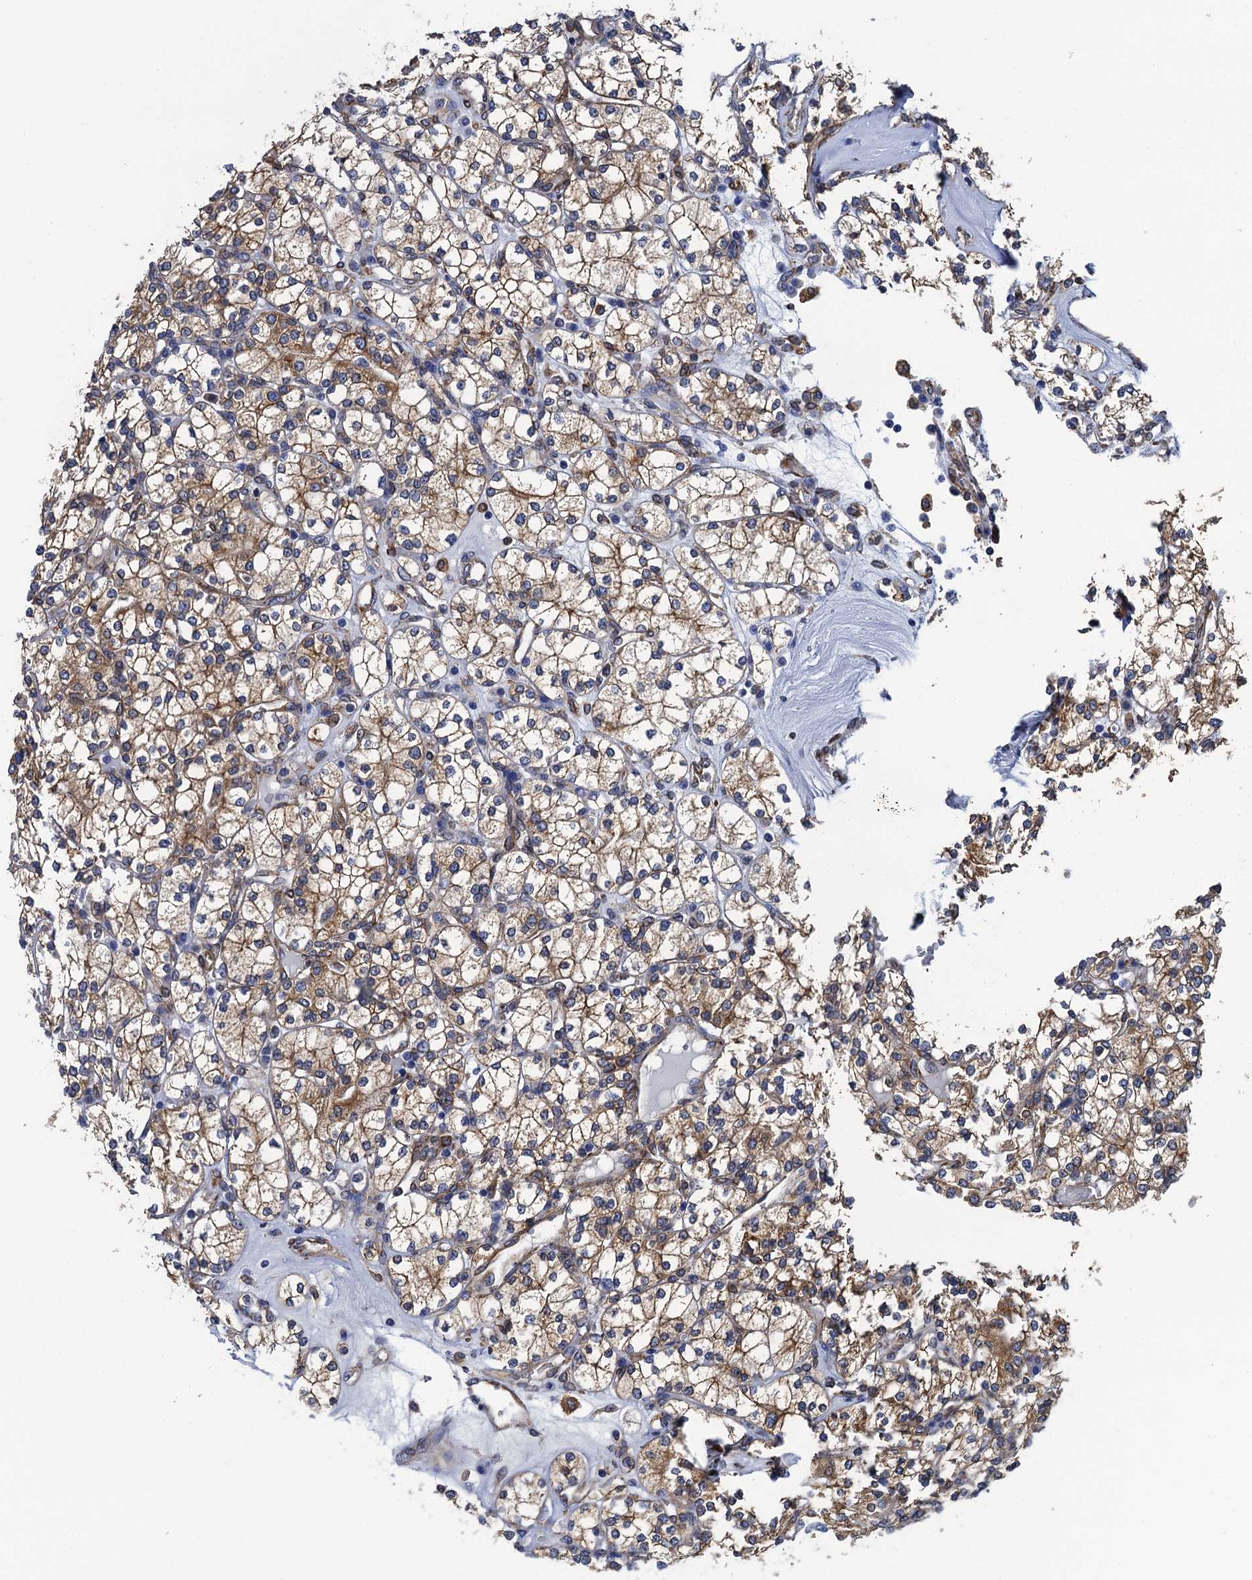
{"staining": {"intensity": "moderate", "quantity": "25%-75%", "location": "cytoplasmic/membranous"}, "tissue": "renal cancer", "cell_type": "Tumor cells", "image_type": "cancer", "snomed": [{"axis": "morphology", "description": "Adenocarcinoma, NOS"}, {"axis": "topography", "description": "Kidney"}], "caption": "Brown immunohistochemical staining in renal cancer (adenocarcinoma) exhibits moderate cytoplasmic/membranous positivity in approximately 25%-75% of tumor cells.", "gene": "POGLUT3", "patient": {"sex": "male", "age": 77}}